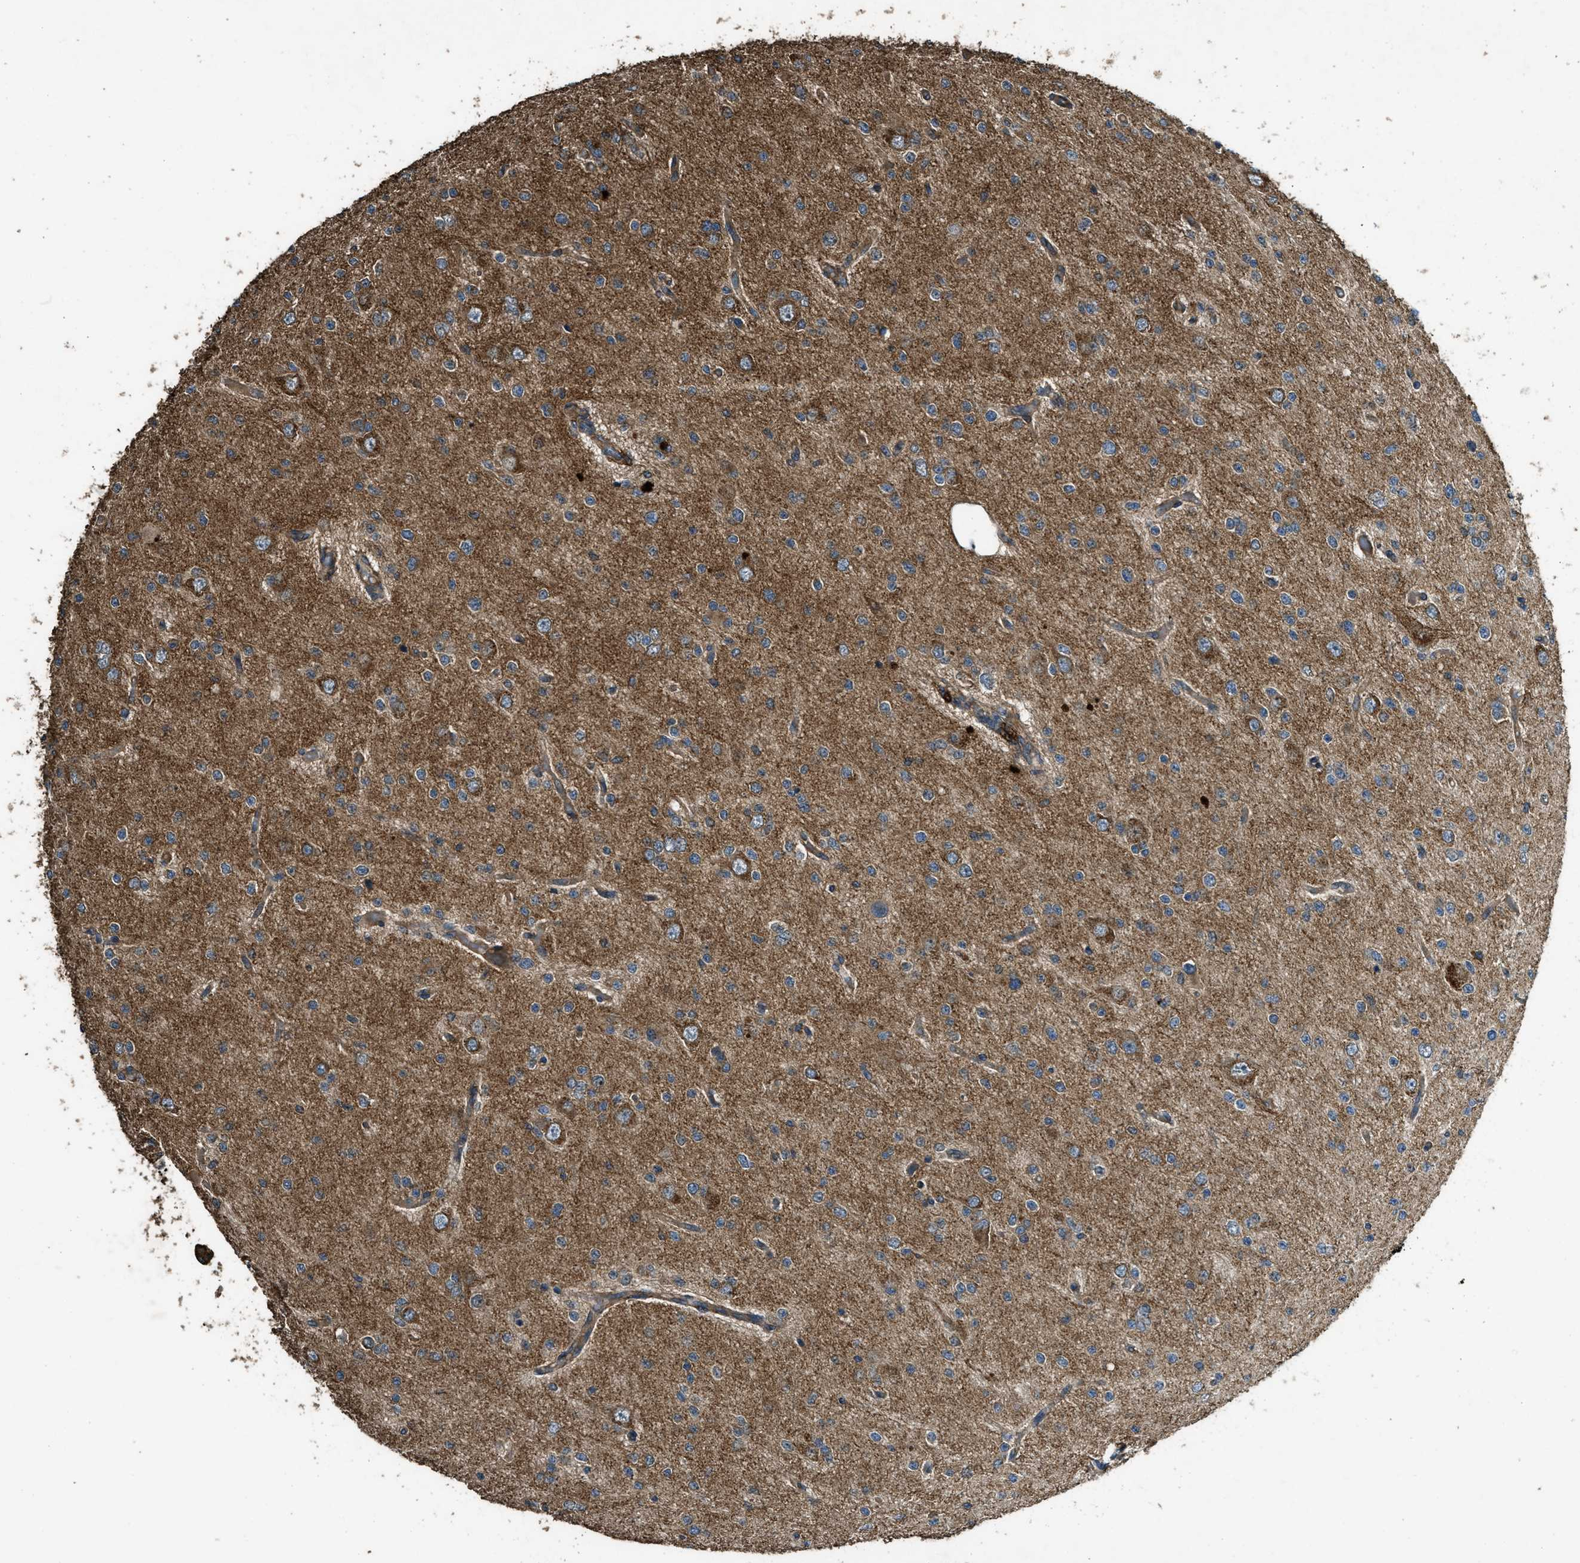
{"staining": {"intensity": "moderate", "quantity": ">75%", "location": "cytoplasmic/membranous"}, "tissue": "glioma", "cell_type": "Tumor cells", "image_type": "cancer", "snomed": [{"axis": "morphology", "description": "Glioma, malignant, Low grade"}, {"axis": "topography", "description": "Brain"}], "caption": "Immunohistochemical staining of human malignant low-grade glioma exhibits medium levels of moderate cytoplasmic/membranous protein staining in about >75% of tumor cells.", "gene": "MAP3K8", "patient": {"sex": "male", "age": 38}}